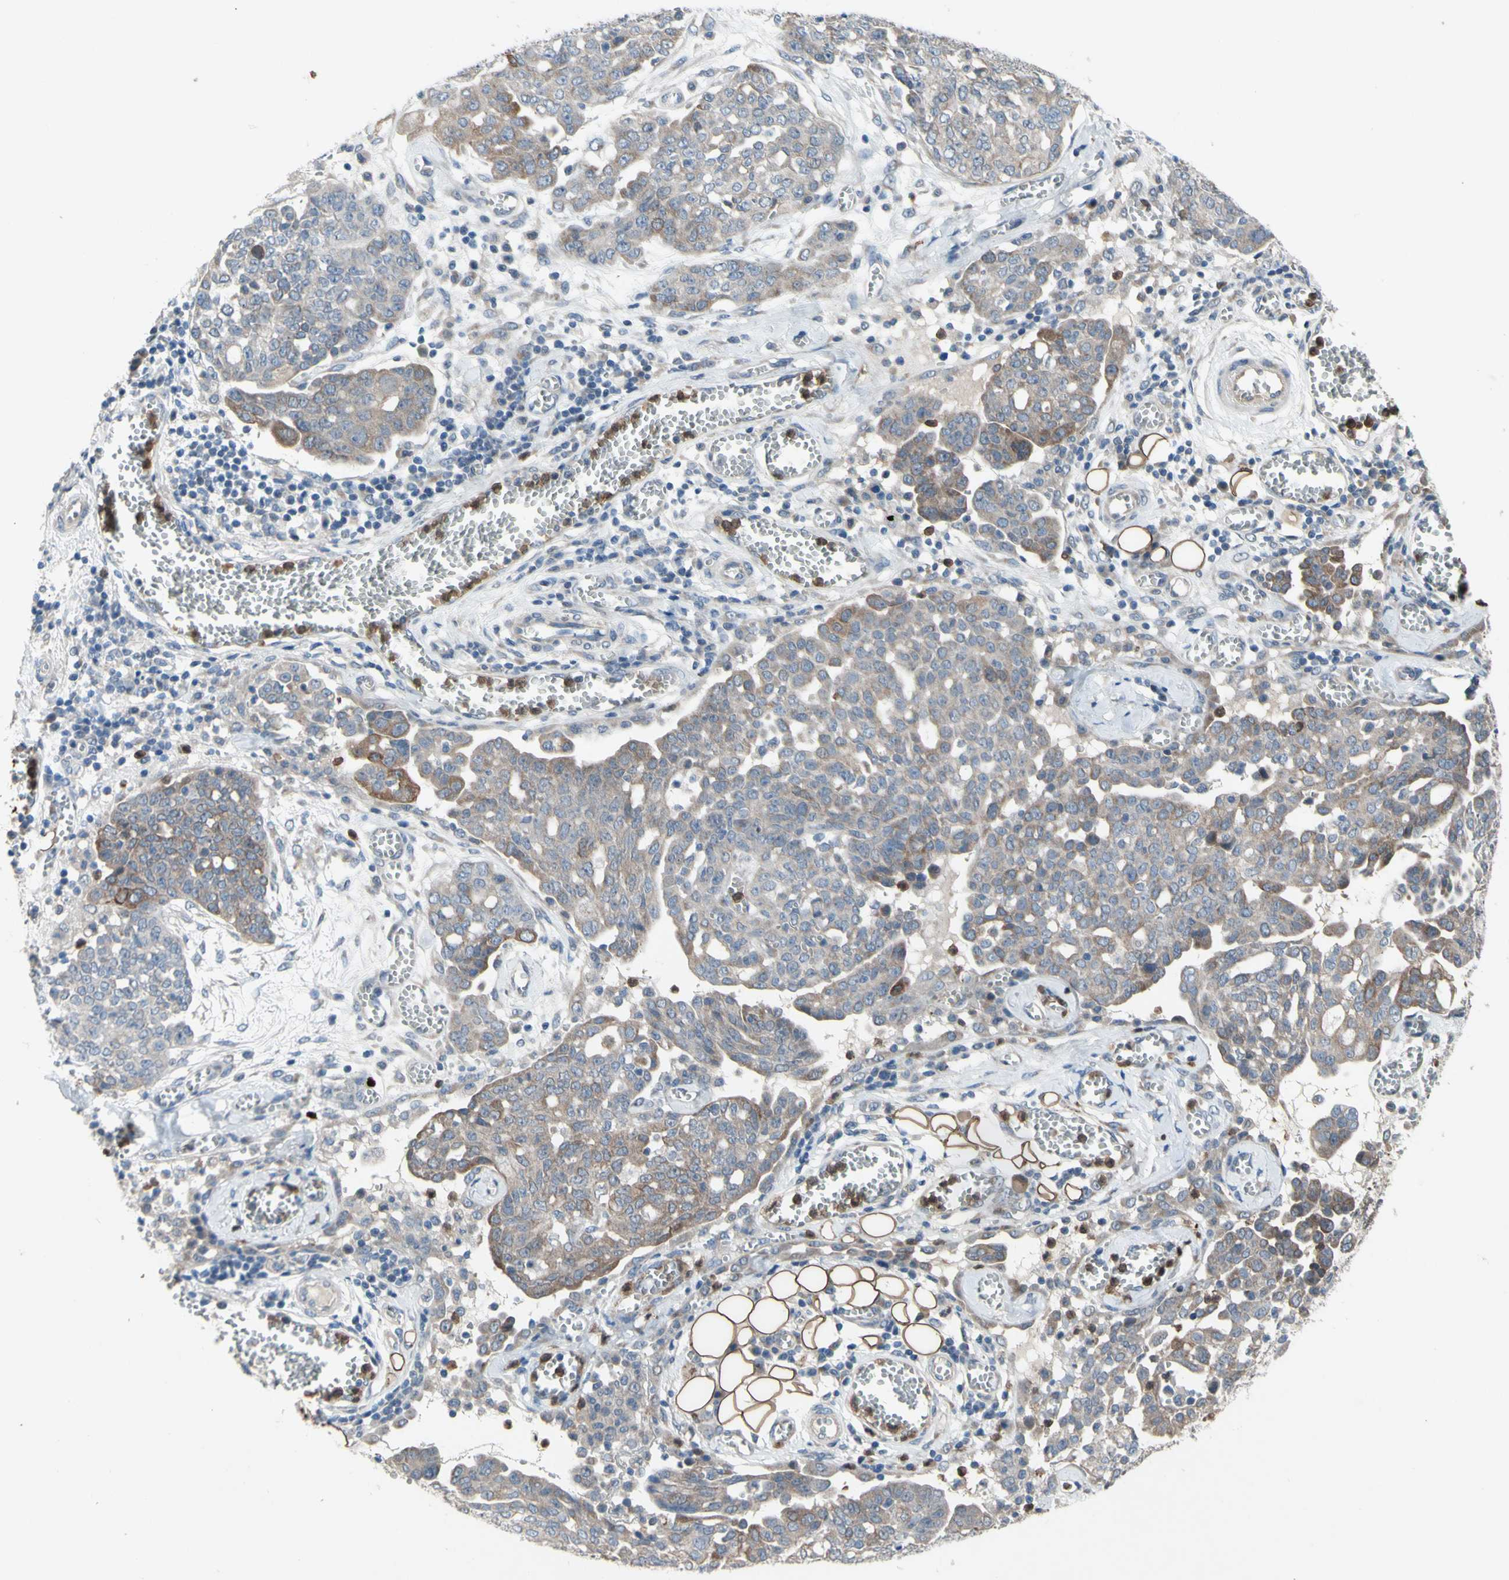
{"staining": {"intensity": "moderate", "quantity": "25%-75%", "location": "cytoplasmic/membranous"}, "tissue": "ovarian cancer", "cell_type": "Tumor cells", "image_type": "cancer", "snomed": [{"axis": "morphology", "description": "Cystadenocarcinoma, serous, NOS"}, {"axis": "topography", "description": "Soft tissue"}, {"axis": "topography", "description": "Ovary"}], "caption": "Human ovarian cancer stained with a brown dye reveals moderate cytoplasmic/membranous positive staining in about 25%-75% of tumor cells.", "gene": "GRAMD2B", "patient": {"sex": "female", "age": 57}}